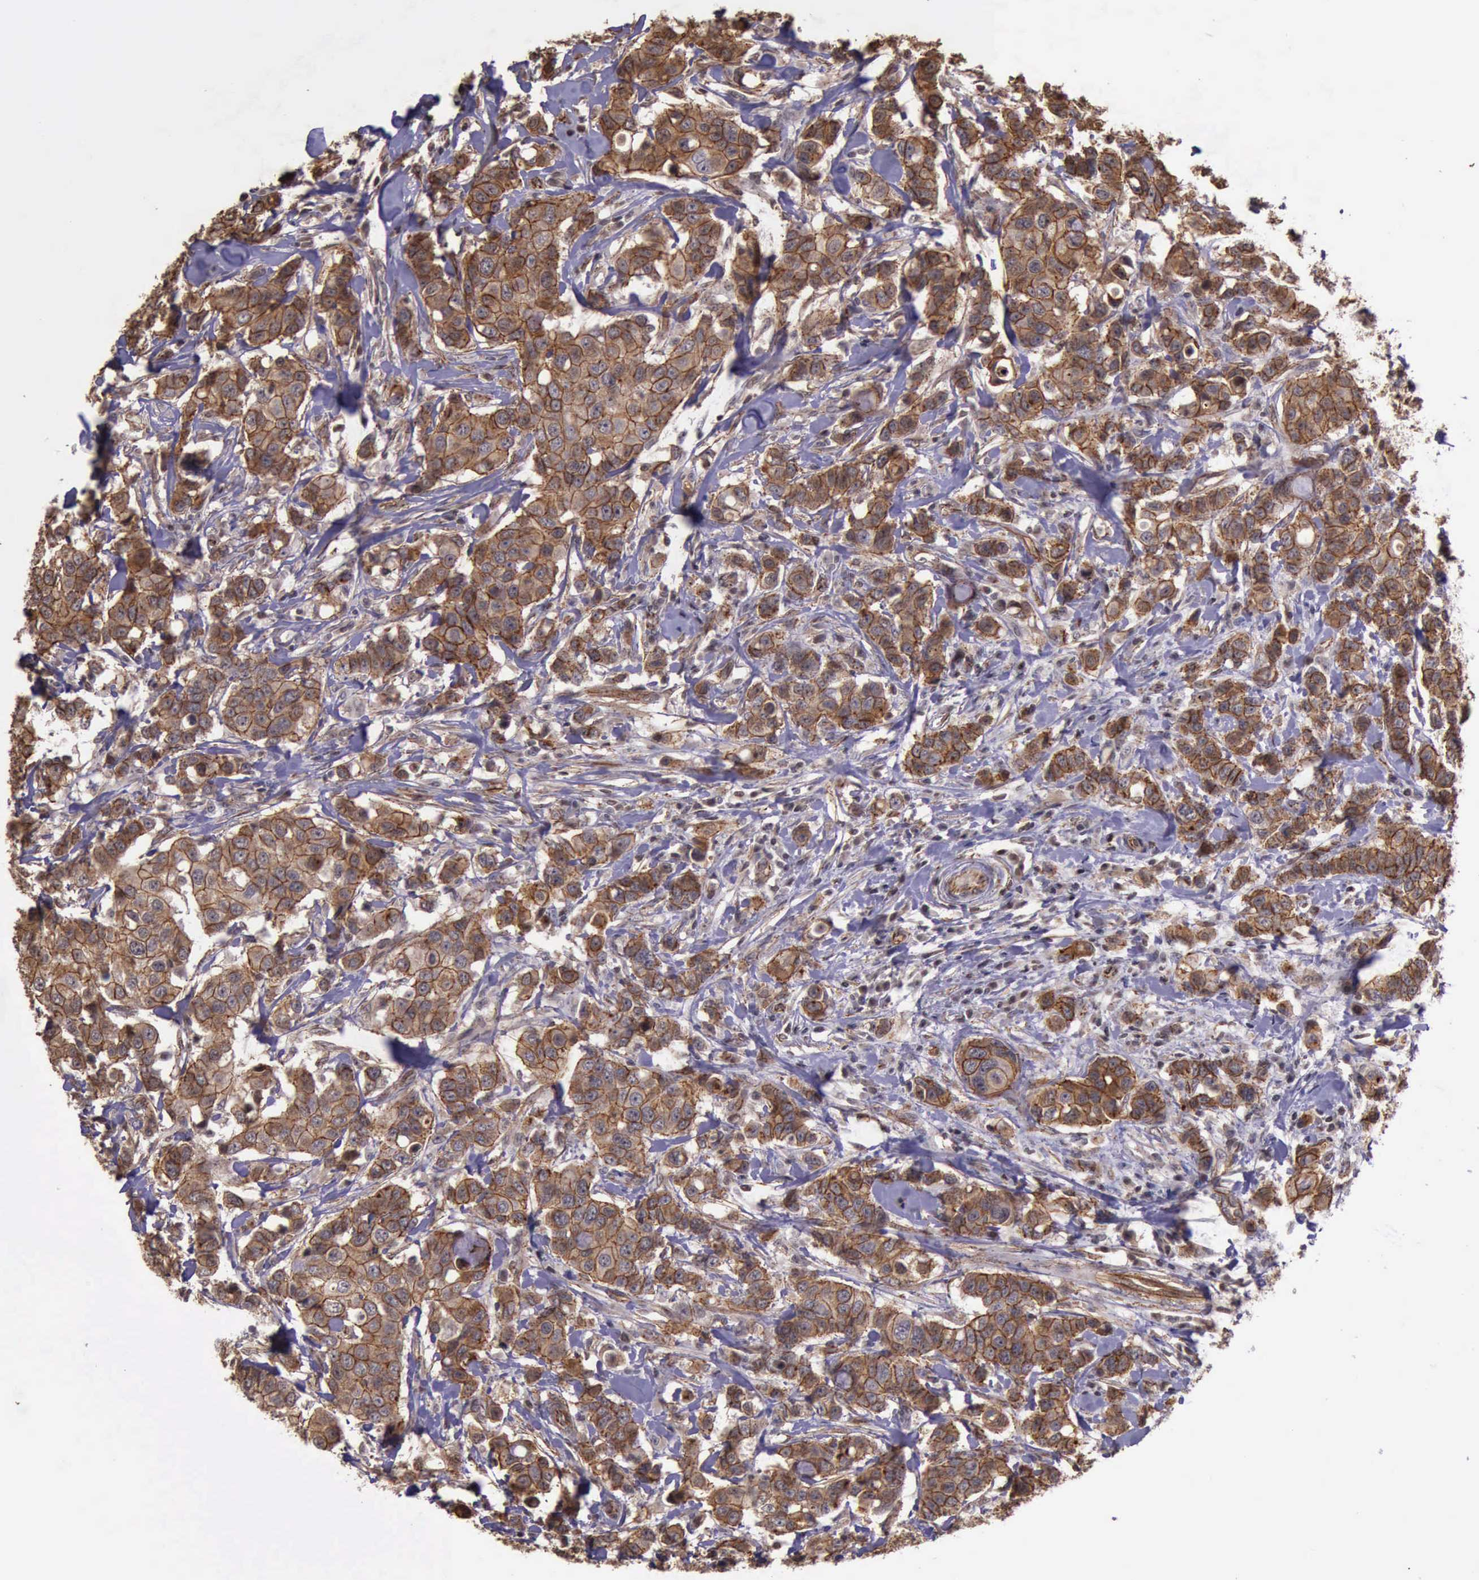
{"staining": {"intensity": "strong", "quantity": ">75%", "location": "cytoplasmic/membranous"}, "tissue": "breast cancer", "cell_type": "Tumor cells", "image_type": "cancer", "snomed": [{"axis": "morphology", "description": "Duct carcinoma"}, {"axis": "topography", "description": "Breast"}], "caption": "The micrograph reveals staining of breast cancer, revealing strong cytoplasmic/membranous protein positivity (brown color) within tumor cells.", "gene": "CTNNB1", "patient": {"sex": "female", "age": 27}}